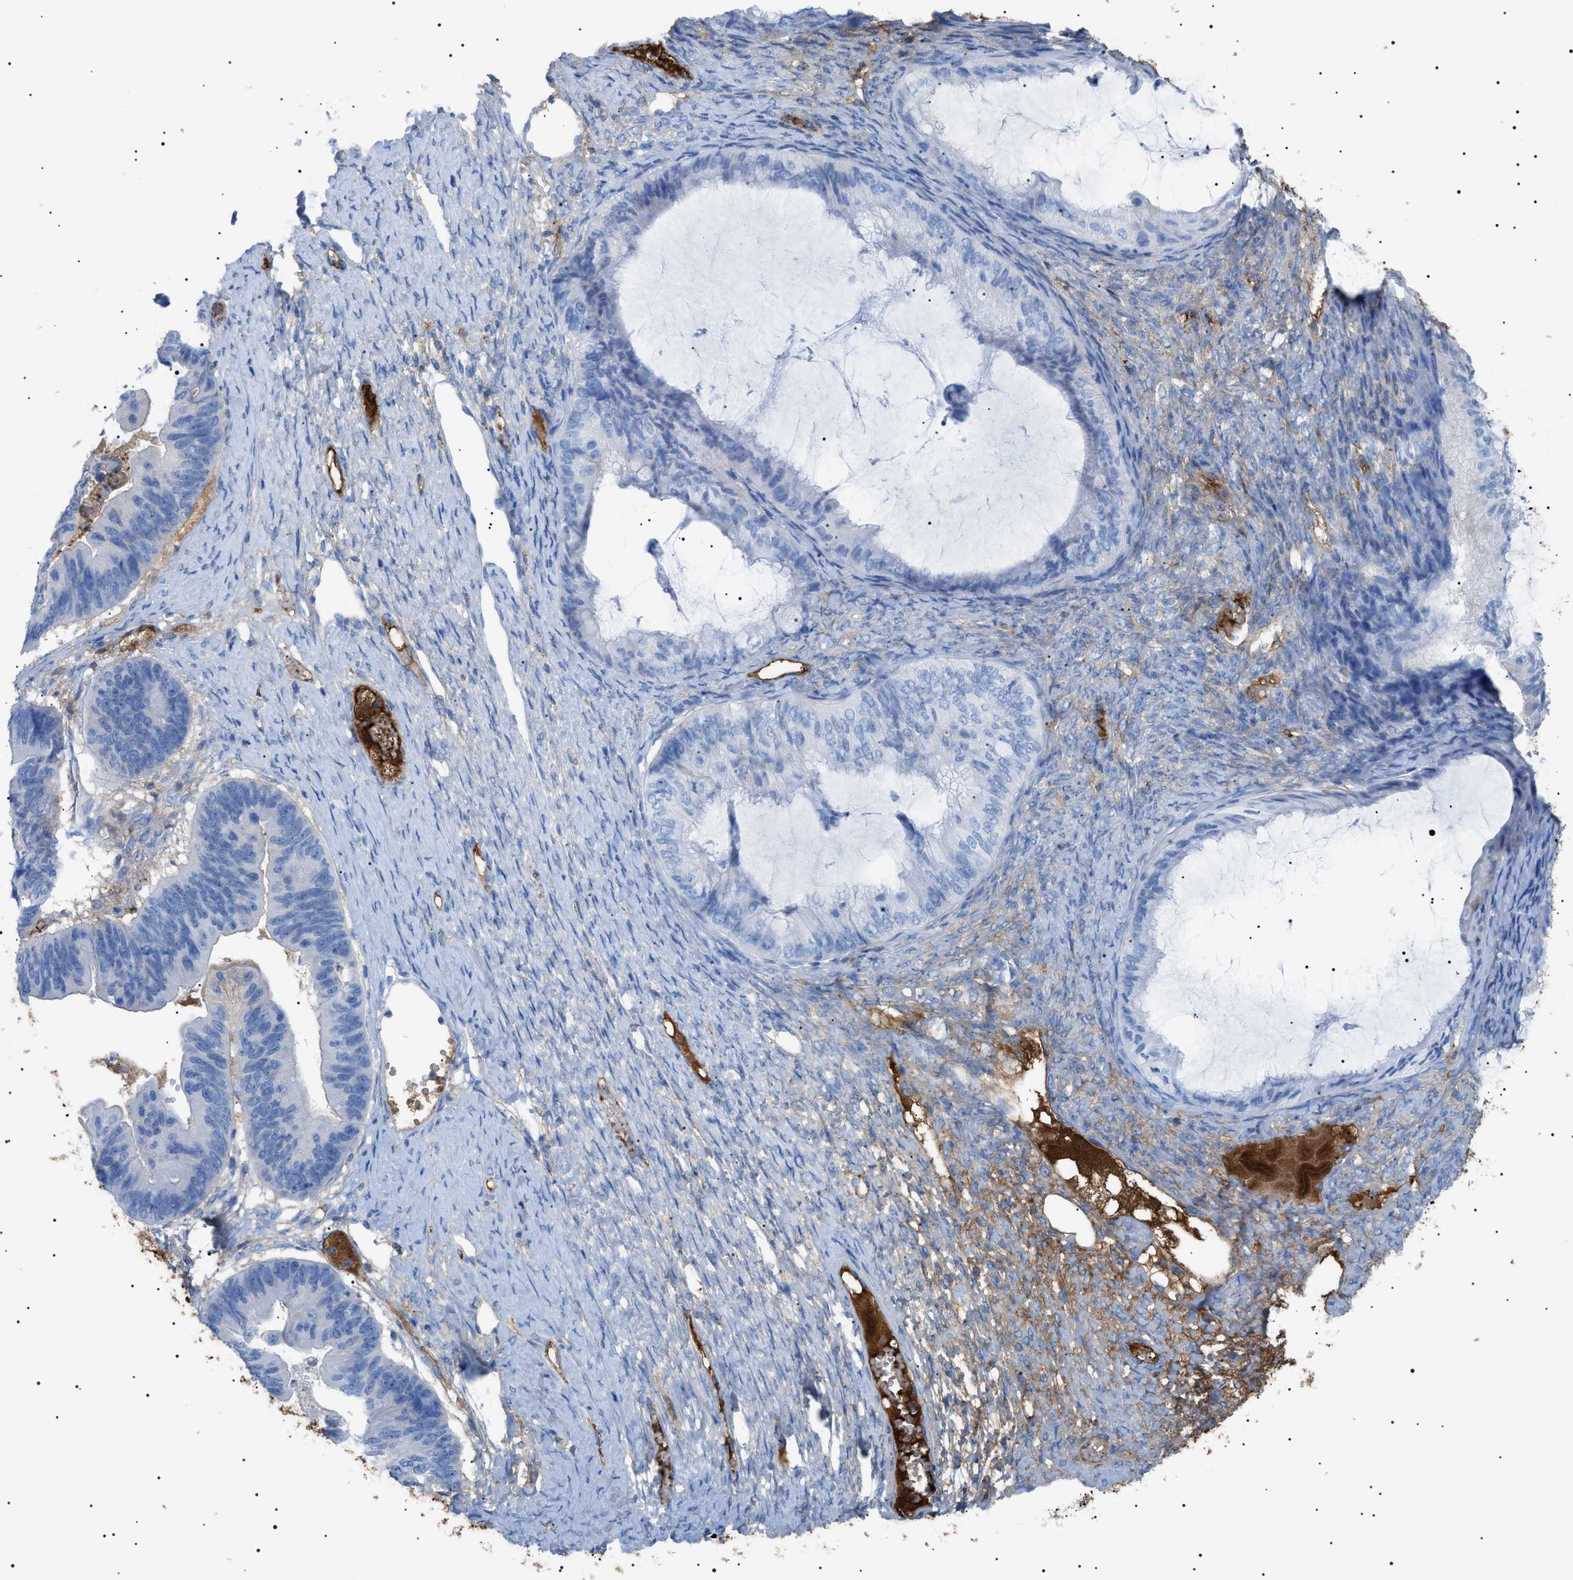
{"staining": {"intensity": "negative", "quantity": "none", "location": "none"}, "tissue": "ovarian cancer", "cell_type": "Tumor cells", "image_type": "cancer", "snomed": [{"axis": "morphology", "description": "Cystadenocarcinoma, mucinous, NOS"}, {"axis": "topography", "description": "Ovary"}], "caption": "A high-resolution micrograph shows immunohistochemistry (IHC) staining of mucinous cystadenocarcinoma (ovarian), which reveals no significant expression in tumor cells. Nuclei are stained in blue.", "gene": "LPA", "patient": {"sex": "female", "age": 61}}